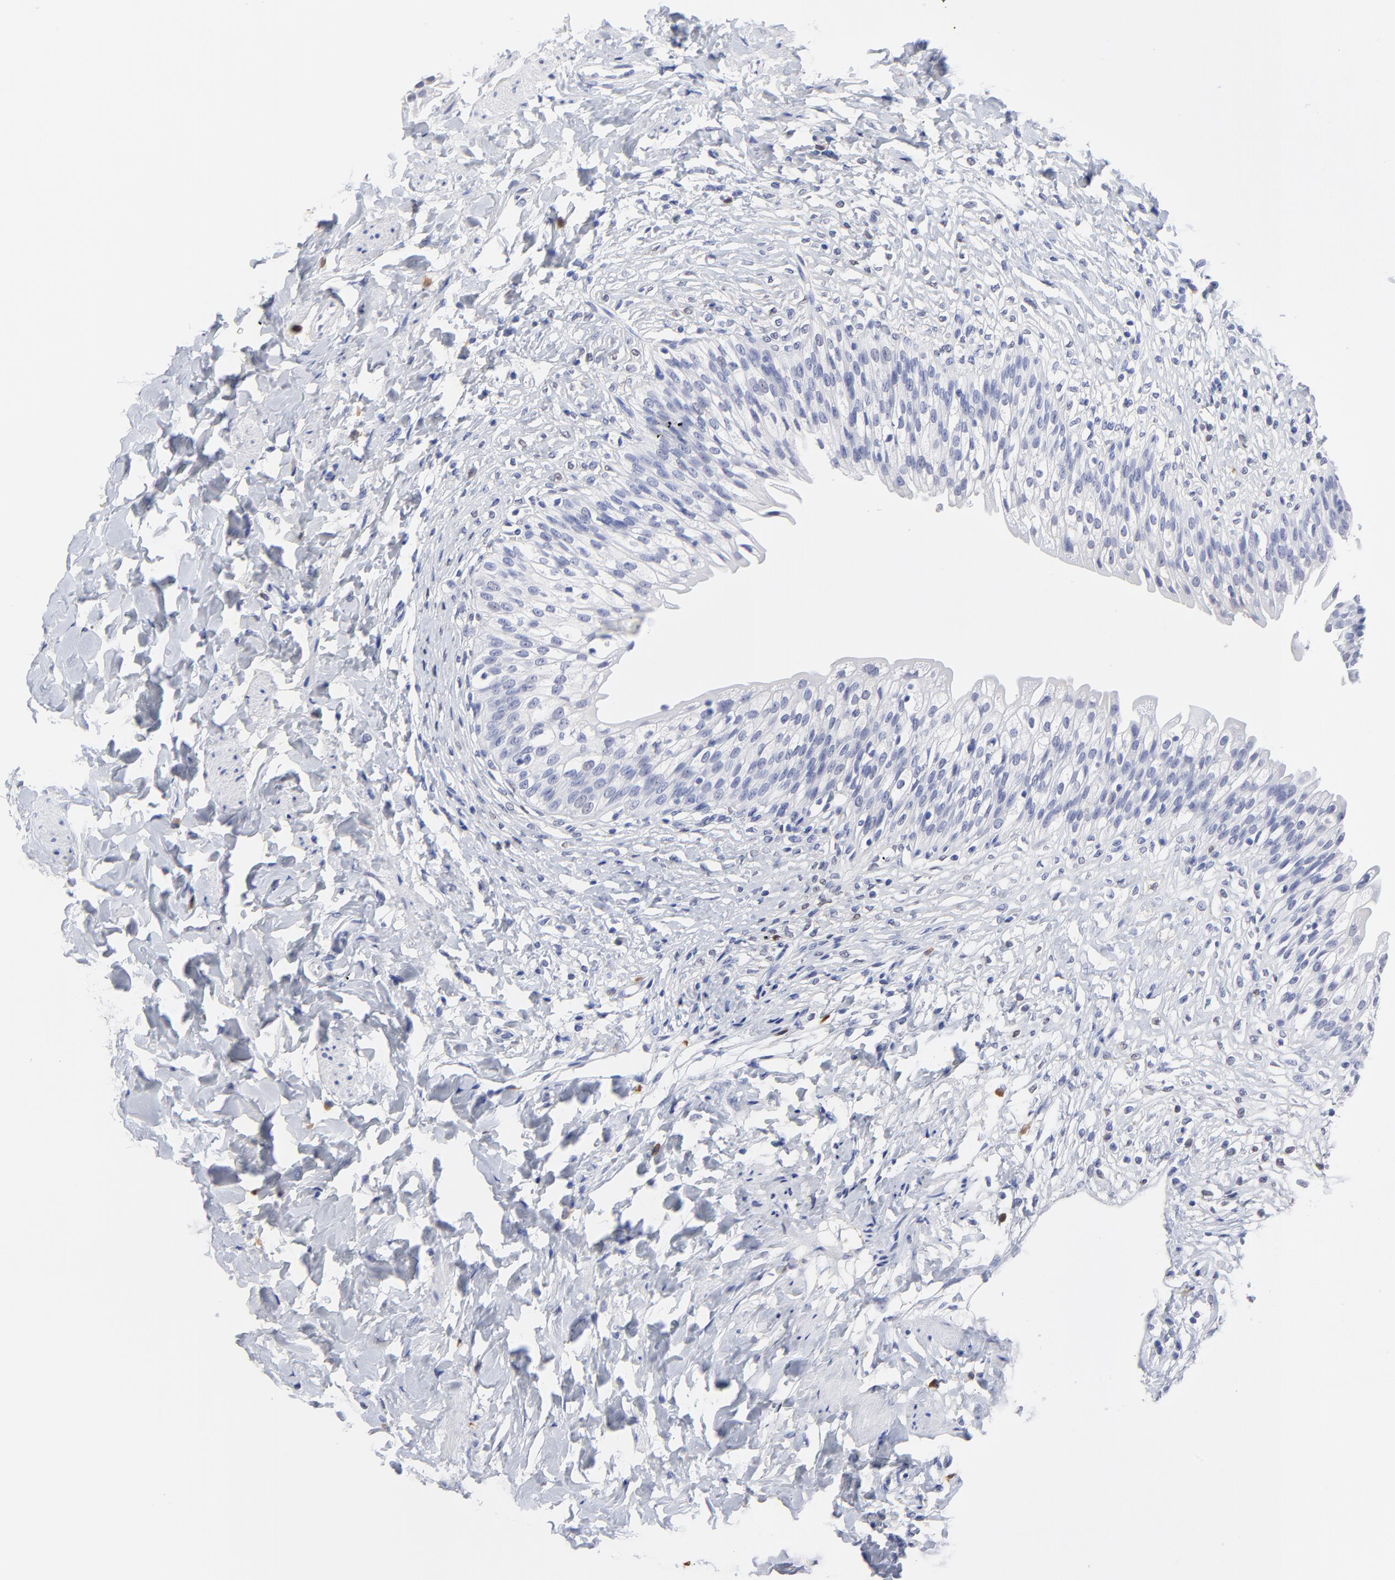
{"staining": {"intensity": "weak", "quantity": "<25%", "location": "cytoplasmic/membranous,nuclear"}, "tissue": "urinary bladder", "cell_type": "Urothelial cells", "image_type": "normal", "snomed": [{"axis": "morphology", "description": "Normal tissue, NOS"}, {"axis": "morphology", "description": "Inflammation, NOS"}, {"axis": "topography", "description": "Urinary bladder"}], "caption": "DAB immunohistochemical staining of benign urinary bladder displays no significant expression in urothelial cells.", "gene": "SMARCA1", "patient": {"sex": "female", "age": 80}}